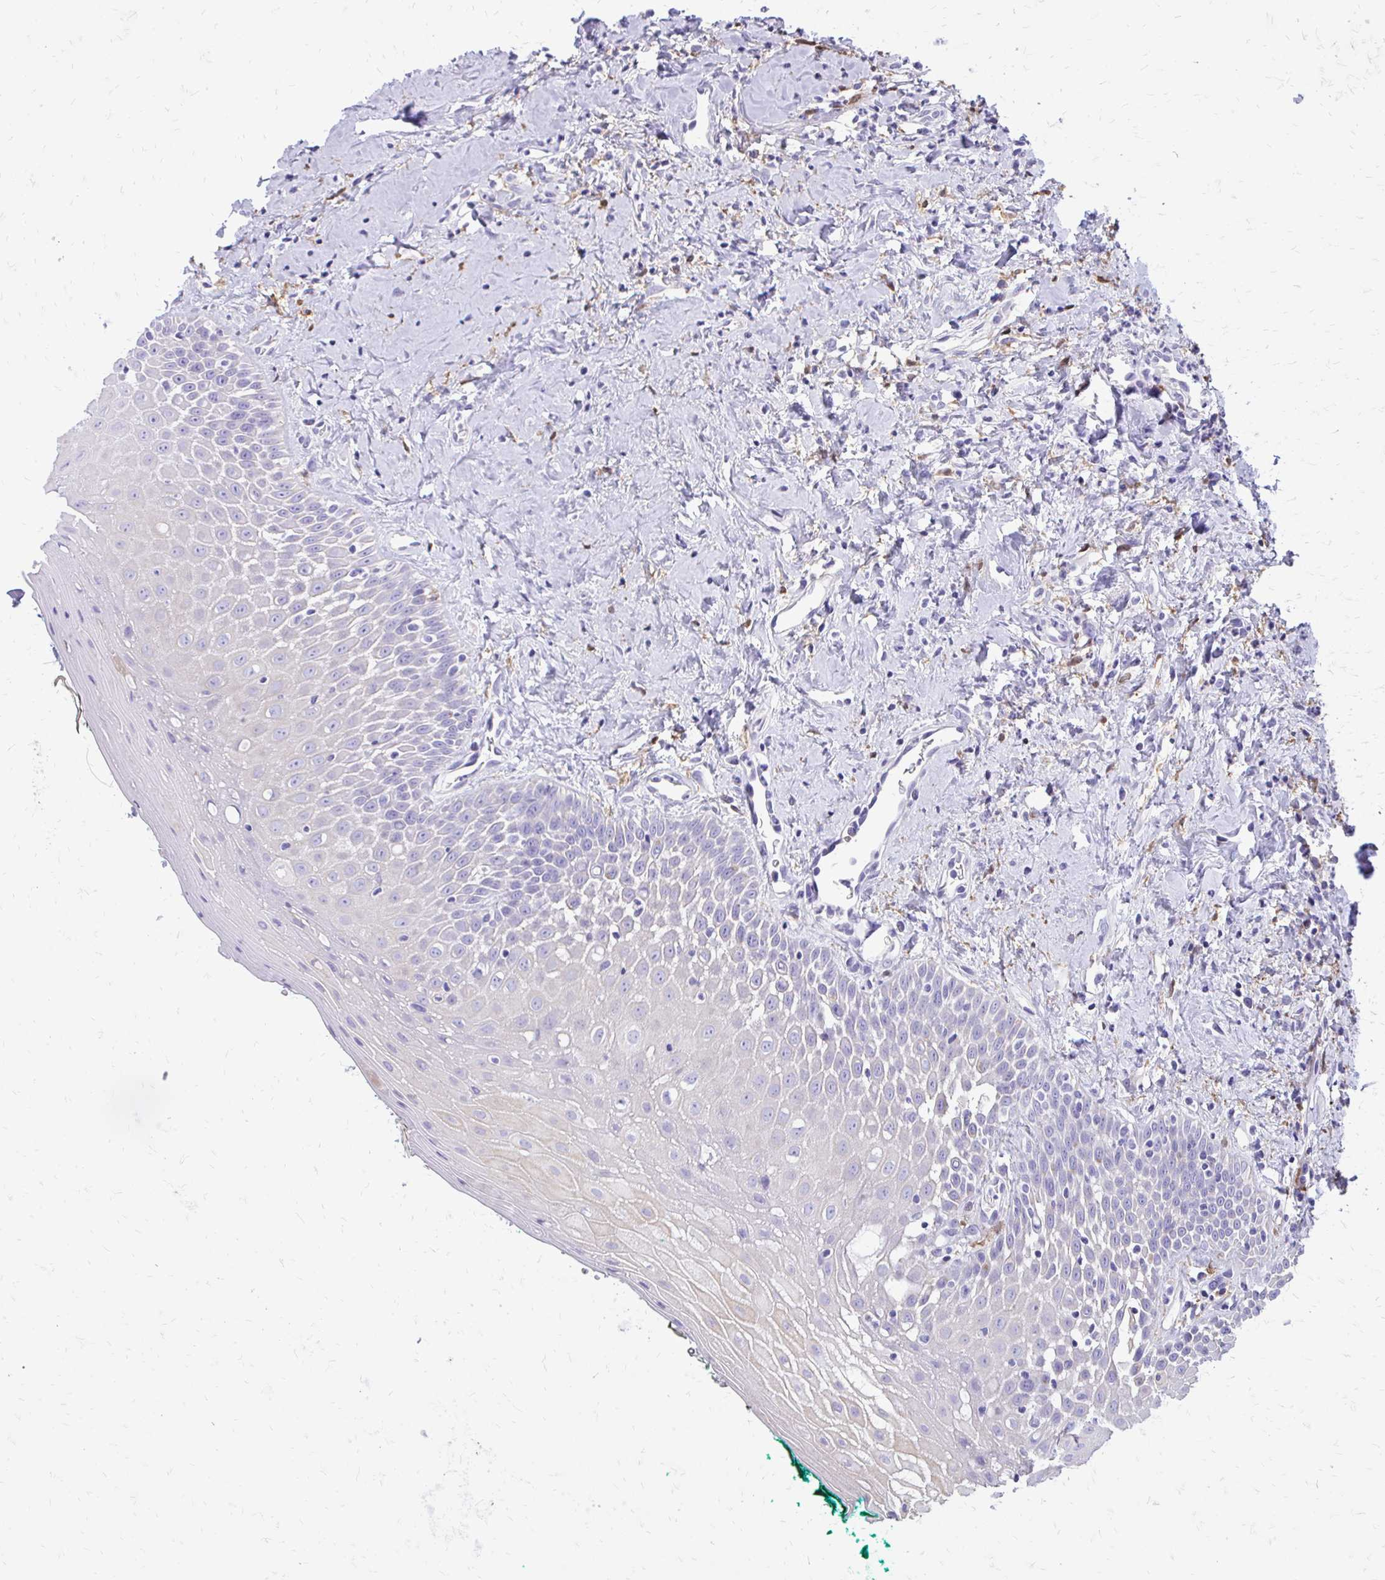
{"staining": {"intensity": "negative", "quantity": "none", "location": "none"}, "tissue": "oral mucosa", "cell_type": "Squamous epithelial cells", "image_type": "normal", "snomed": [{"axis": "morphology", "description": "Normal tissue, NOS"}, {"axis": "topography", "description": "Oral tissue"}], "caption": "IHC image of benign oral mucosa stained for a protein (brown), which shows no expression in squamous epithelial cells. (DAB (3,3'-diaminobenzidine) IHC, high magnification).", "gene": "SIGLEC11", "patient": {"sex": "female", "age": 70}}